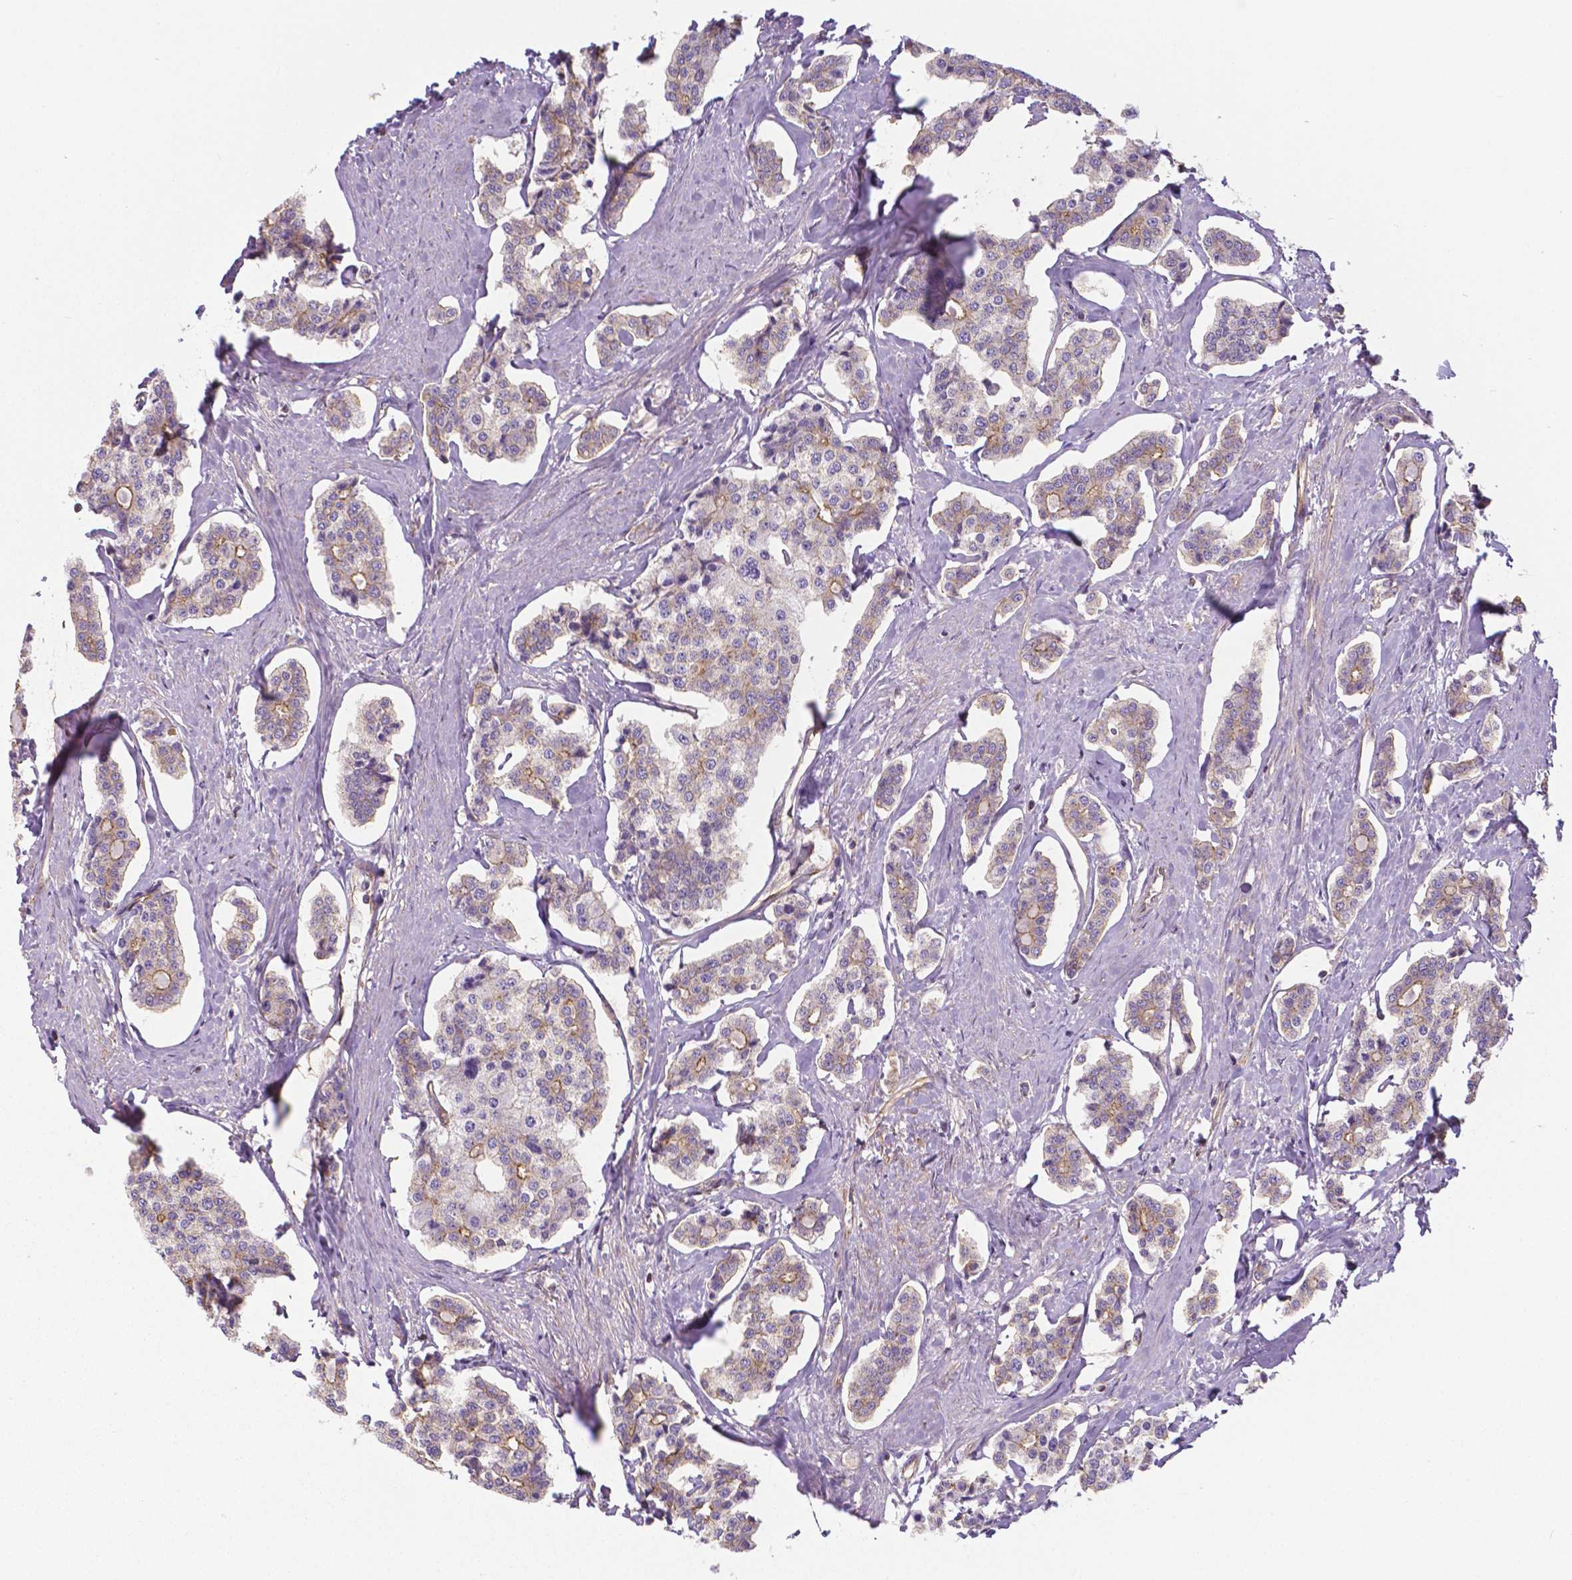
{"staining": {"intensity": "moderate", "quantity": "<25%", "location": "cytoplasmic/membranous"}, "tissue": "carcinoid", "cell_type": "Tumor cells", "image_type": "cancer", "snomed": [{"axis": "morphology", "description": "Carcinoid, malignant, NOS"}, {"axis": "topography", "description": "Small intestine"}], "caption": "A low amount of moderate cytoplasmic/membranous expression is seen in about <25% of tumor cells in carcinoid tissue. (Brightfield microscopy of DAB IHC at high magnification).", "gene": "CRMP1", "patient": {"sex": "female", "age": 65}}